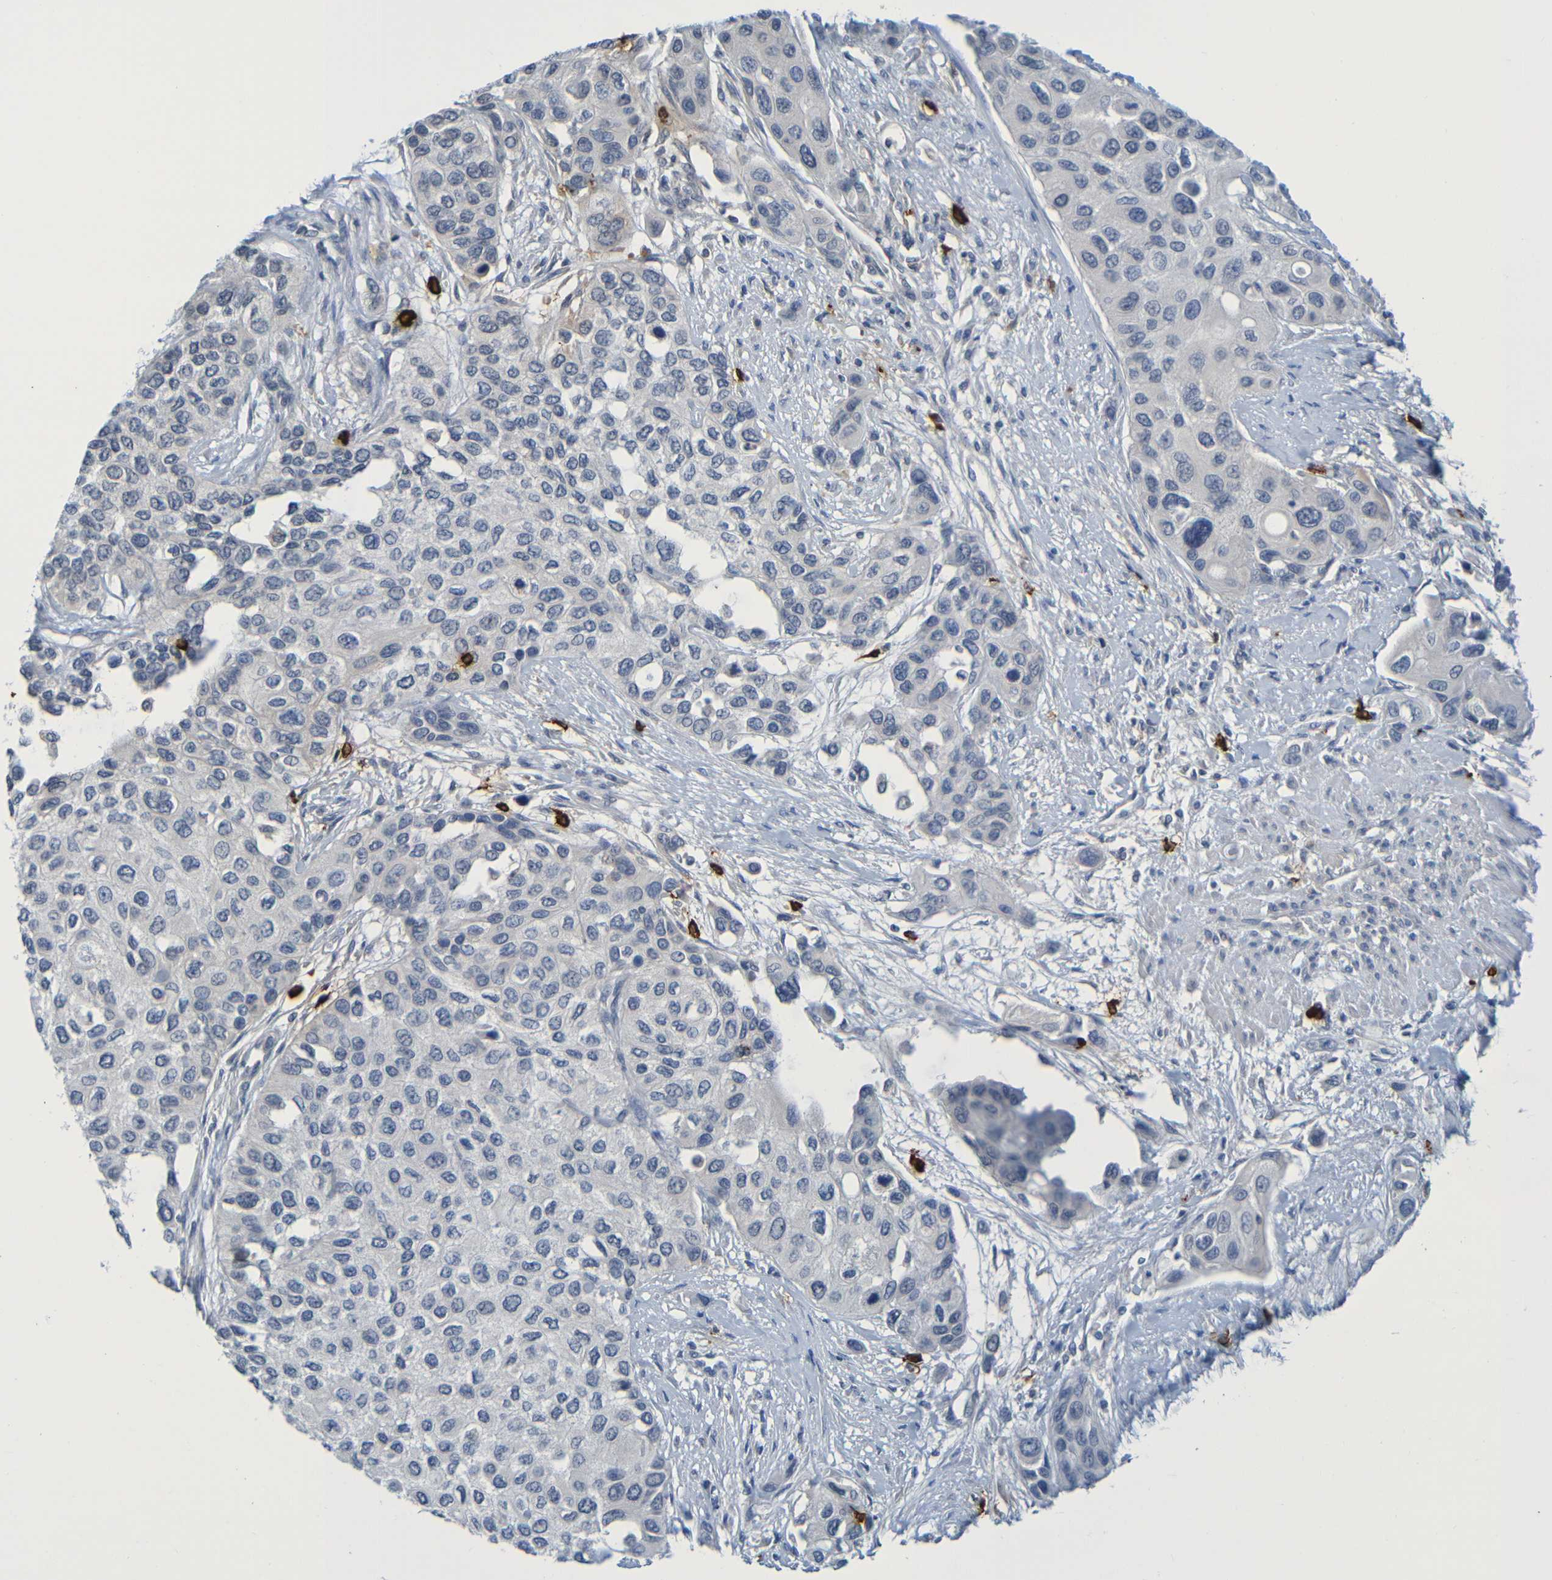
{"staining": {"intensity": "negative", "quantity": "none", "location": "none"}, "tissue": "urothelial cancer", "cell_type": "Tumor cells", "image_type": "cancer", "snomed": [{"axis": "morphology", "description": "Urothelial carcinoma, High grade"}, {"axis": "topography", "description": "Urinary bladder"}], "caption": "Tumor cells show no significant staining in urothelial cancer.", "gene": "C3AR1", "patient": {"sex": "female", "age": 56}}